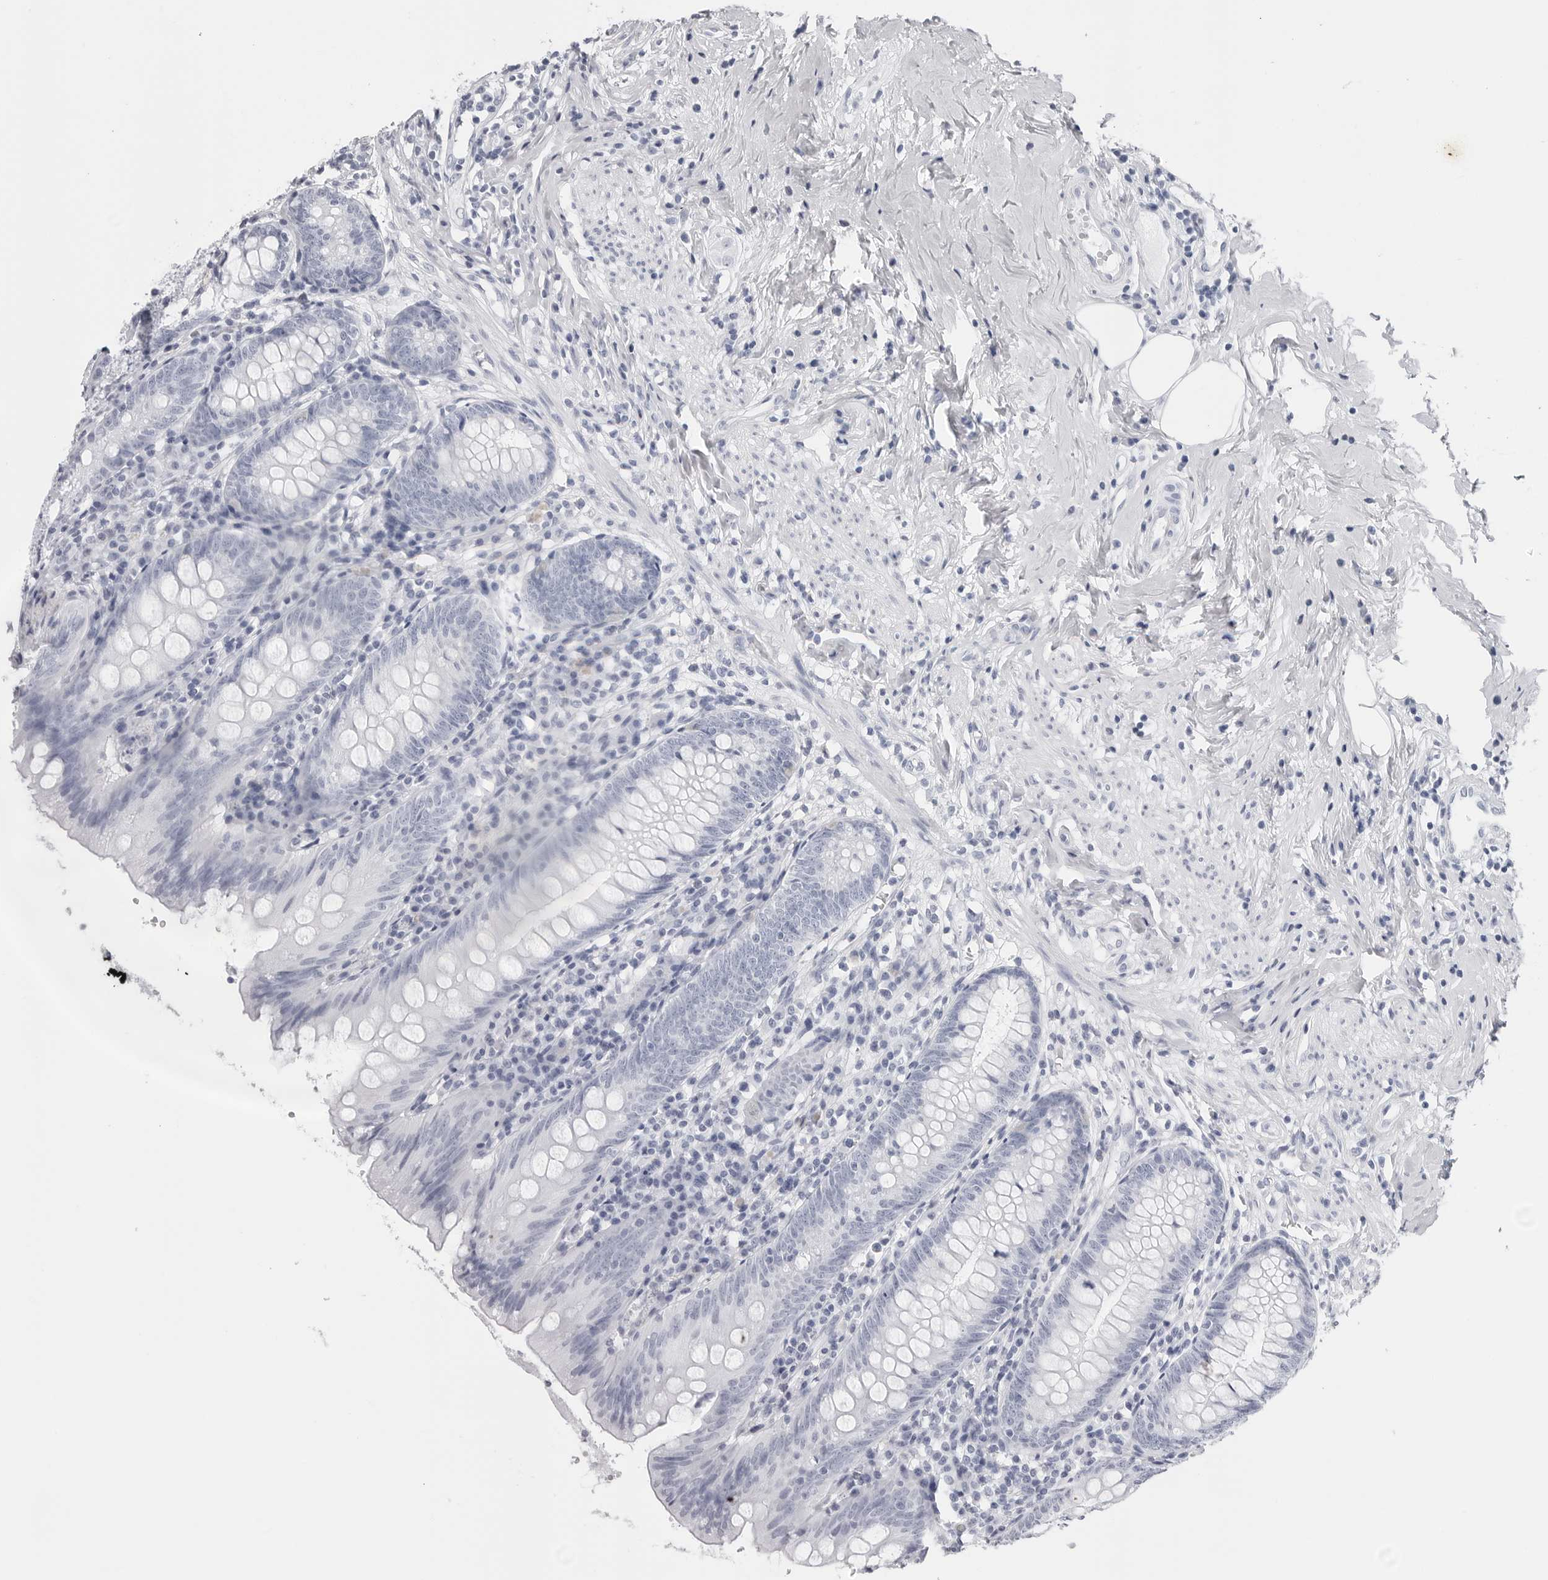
{"staining": {"intensity": "negative", "quantity": "none", "location": "none"}, "tissue": "appendix", "cell_type": "Glandular cells", "image_type": "normal", "snomed": [{"axis": "morphology", "description": "Normal tissue, NOS"}, {"axis": "topography", "description": "Appendix"}], "caption": "Photomicrograph shows no protein expression in glandular cells of benign appendix. (IHC, brightfield microscopy, high magnification).", "gene": "CST2", "patient": {"sex": "female", "age": 54}}